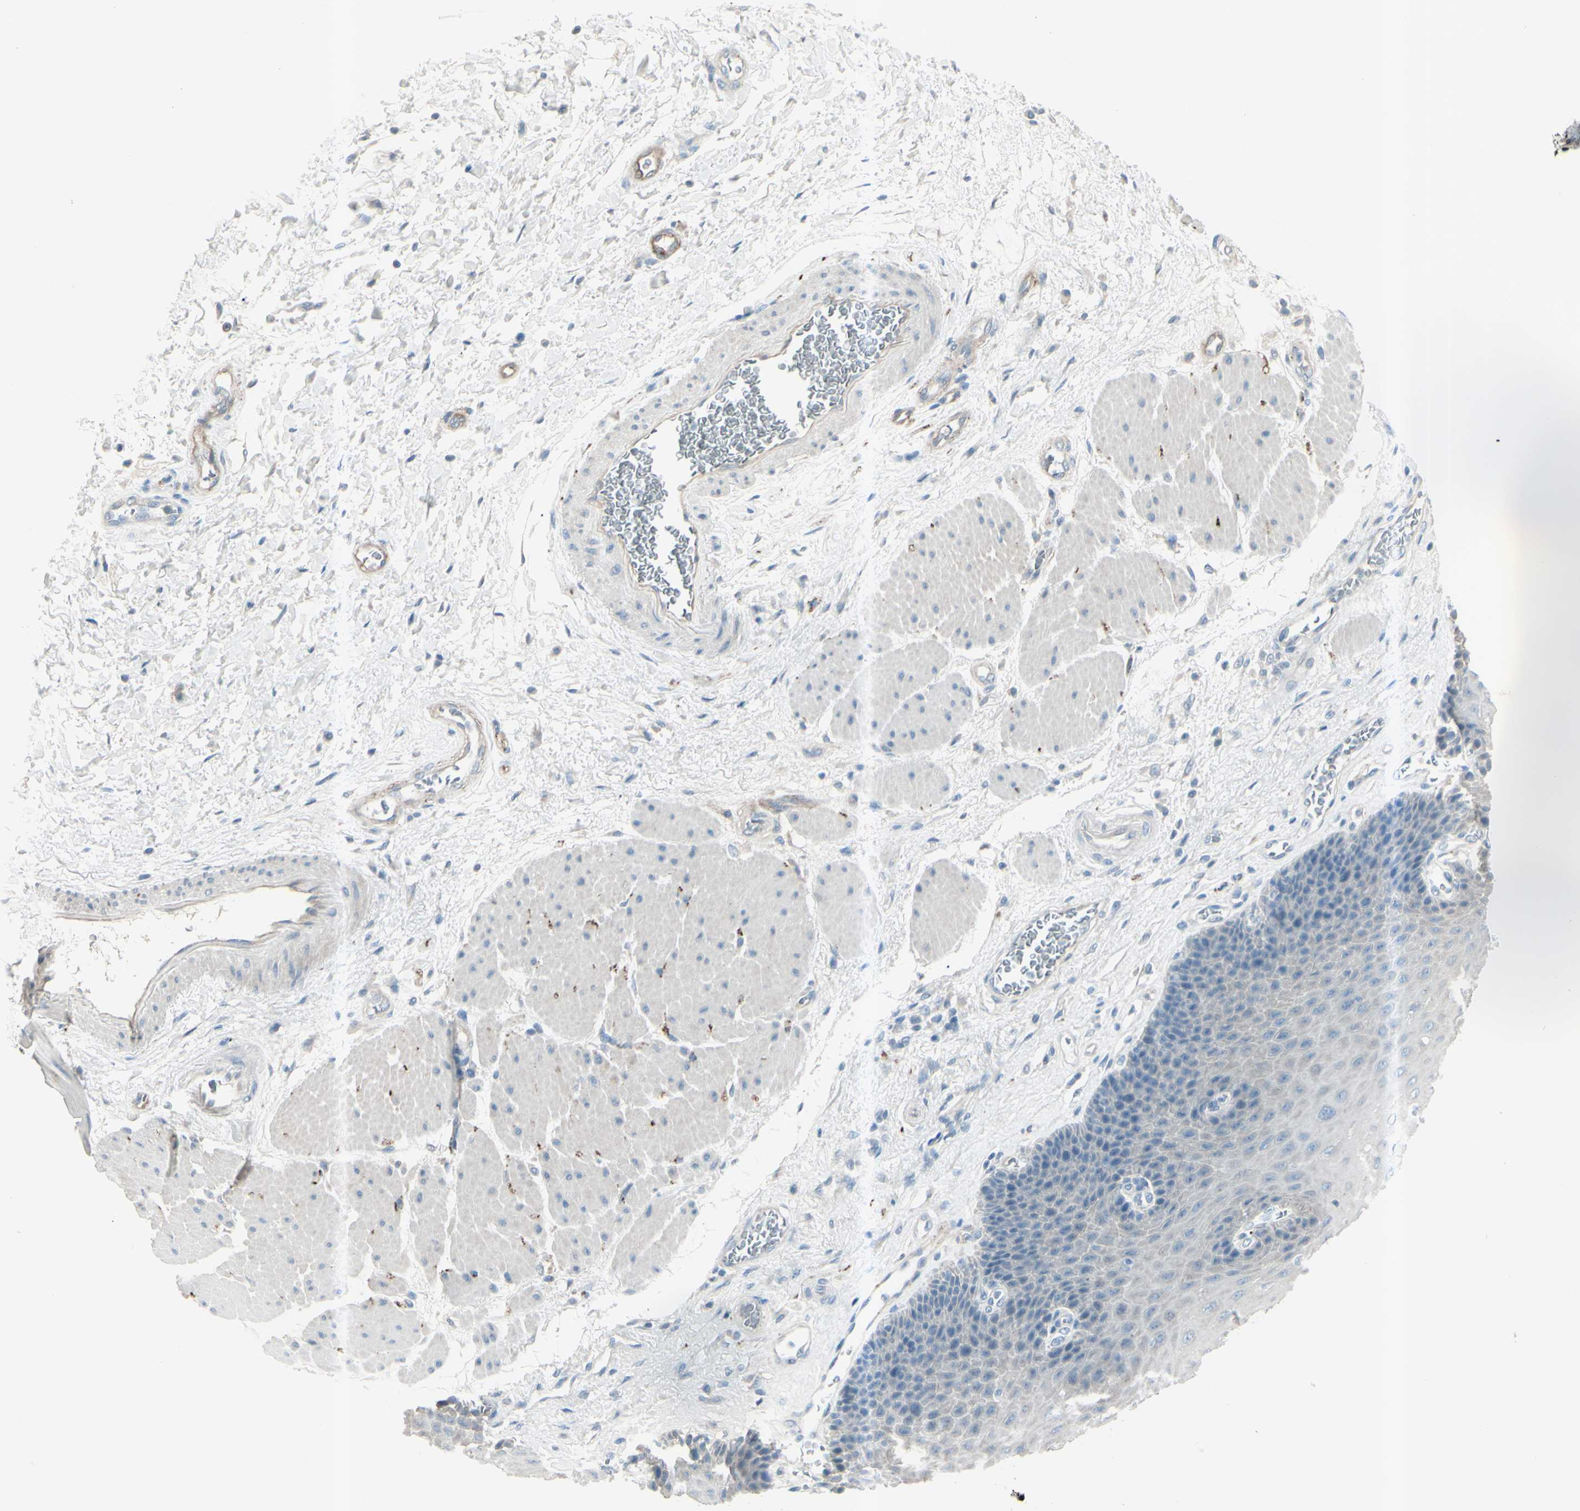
{"staining": {"intensity": "negative", "quantity": "none", "location": "none"}, "tissue": "esophagus", "cell_type": "Squamous epithelial cells", "image_type": "normal", "snomed": [{"axis": "morphology", "description": "Normal tissue, NOS"}, {"axis": "topography", "description": "Esophagus"}], "caption": "Image shows no protein staining in squamous epithelial cells of benign esophagus.", "gene": "GPR34", "patient": {"sex": "female", "age": 72}}